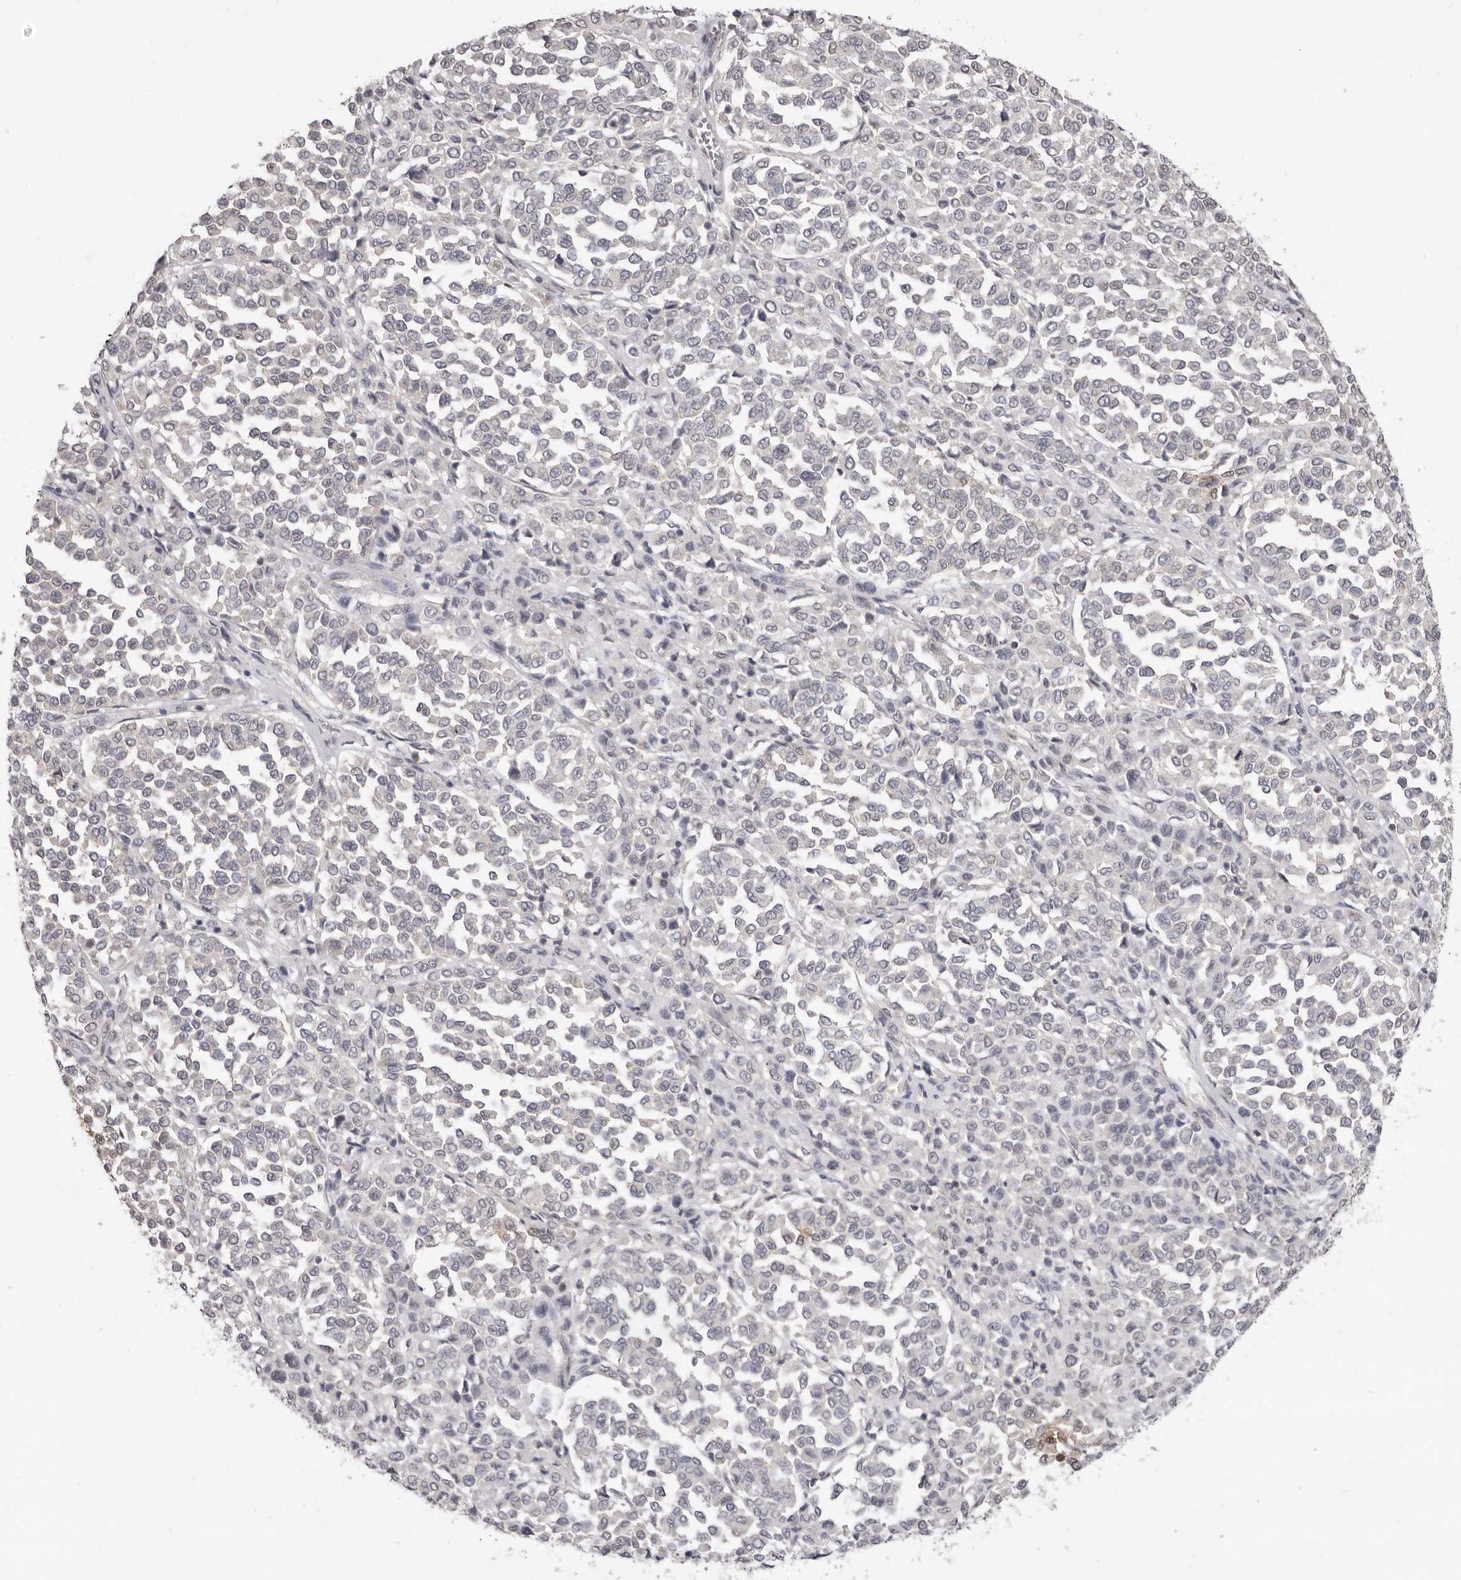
{"staining": {"intensity": "negative", "quantity": "none", "location": "none"}, "tissue": "melanoma", "cell_type": "Tumor cells", "image_type": "cancer", "snomed": [{"axis": "morphology", "description": "Malignant melanoma, Metastatic site"}, {"axis": "topography", "description": "Pancreas"}], "caption": "Melanoma was stained to show a protein in brown. There is no significant positivity in tumor cells.", "gene": "LINGO2", "patient": {"sex": "female", "age": 30}}